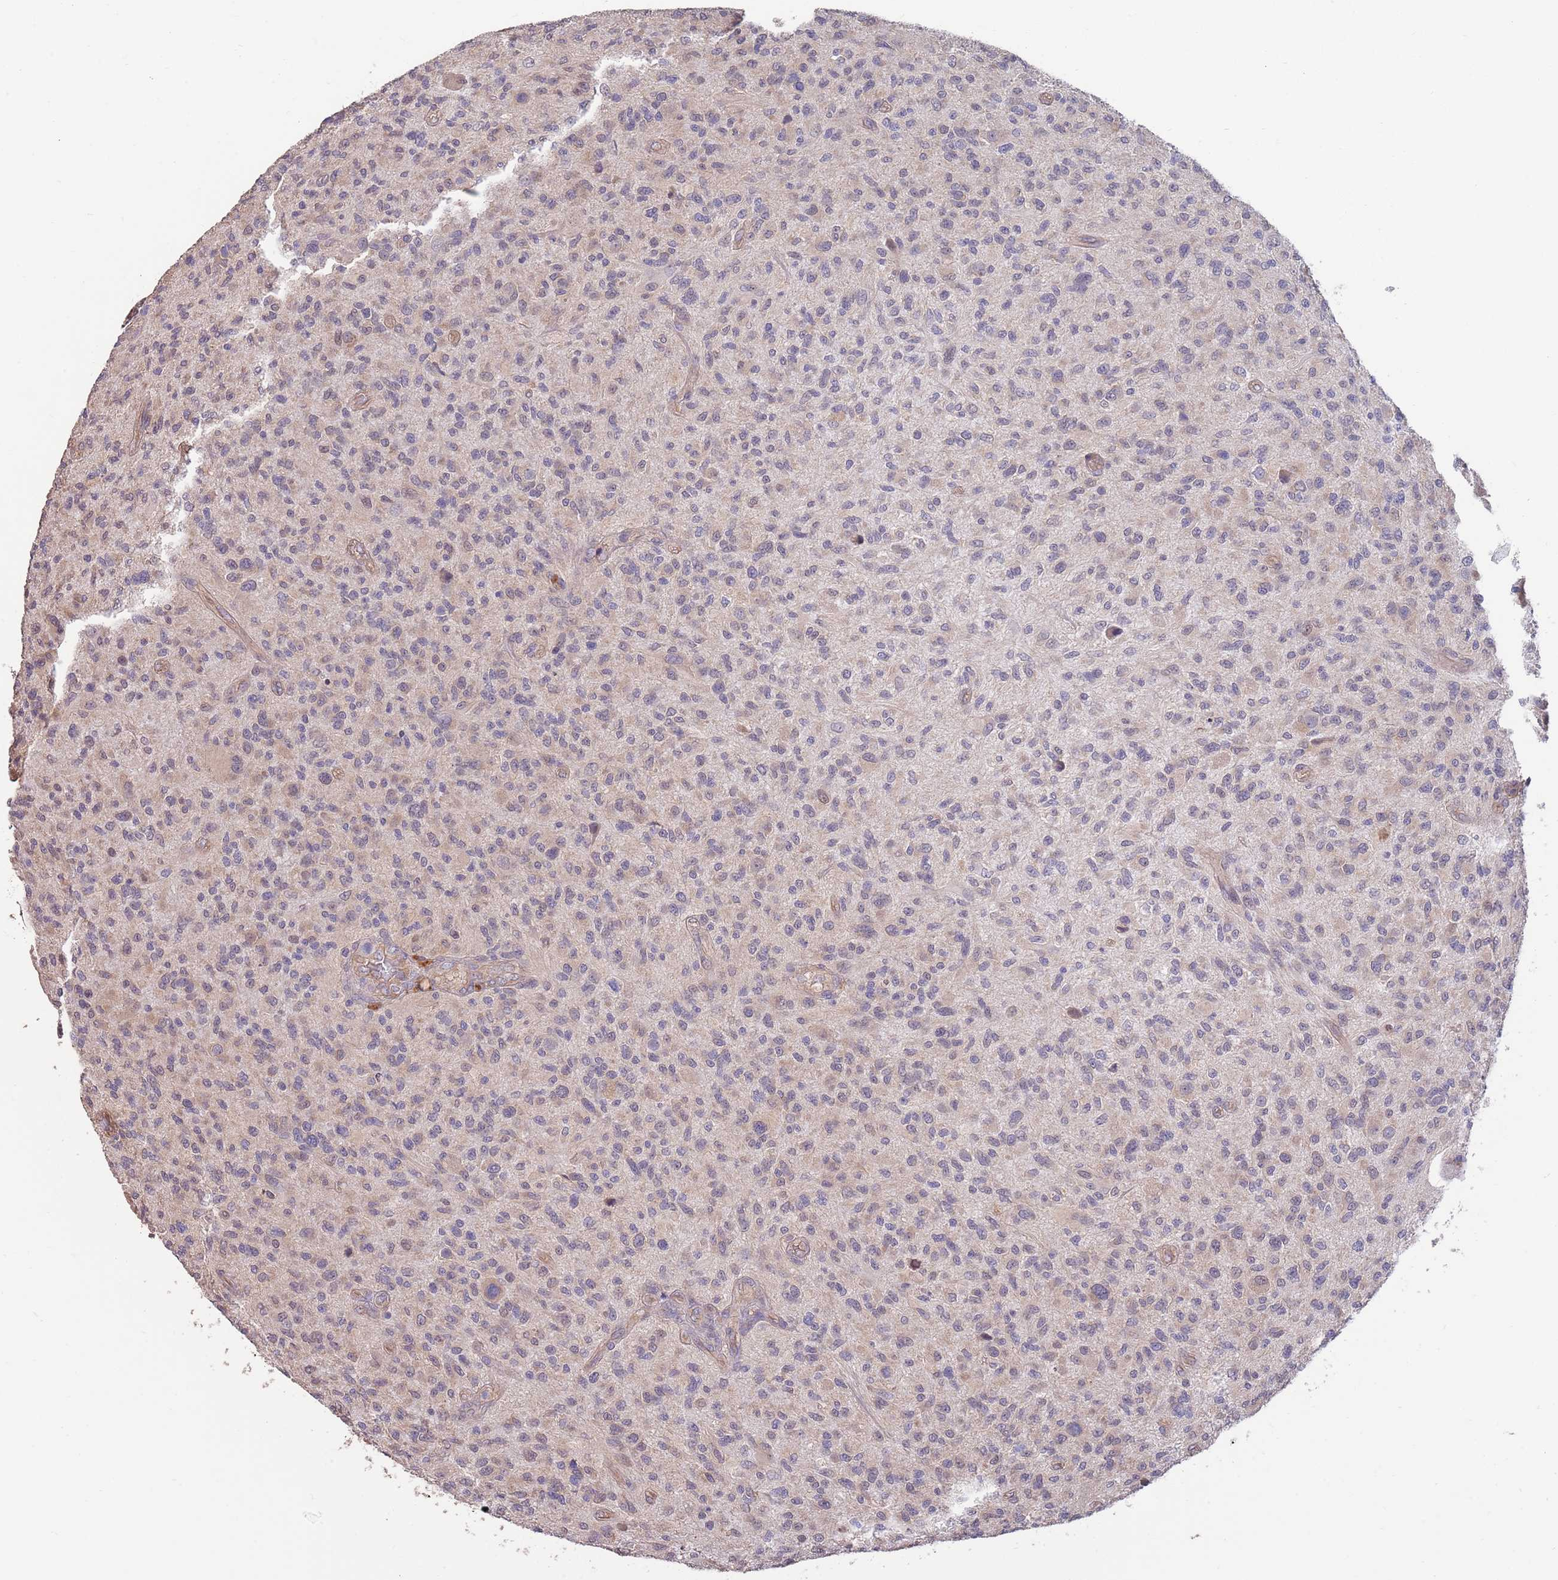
{"staining": {"intensity": "weak", "quantity": "<25%", "location": "cytoplasmic/membranous"}, "tissue": "glioma", "cell_type": "Tumor cells", "image_type": "cancer", "snomed": [{"axis": "morphology", "description": "Glioma, malignant, High grade"}, {"axis": "topography", "description": "Brain"}], "caption": "This is an IHC histopathology image of human high-grade glioma (malignant). There is no positivity in tumor cells.", "gene": "MARVELD2", "patient": {"sex": "male", "age": 47}}